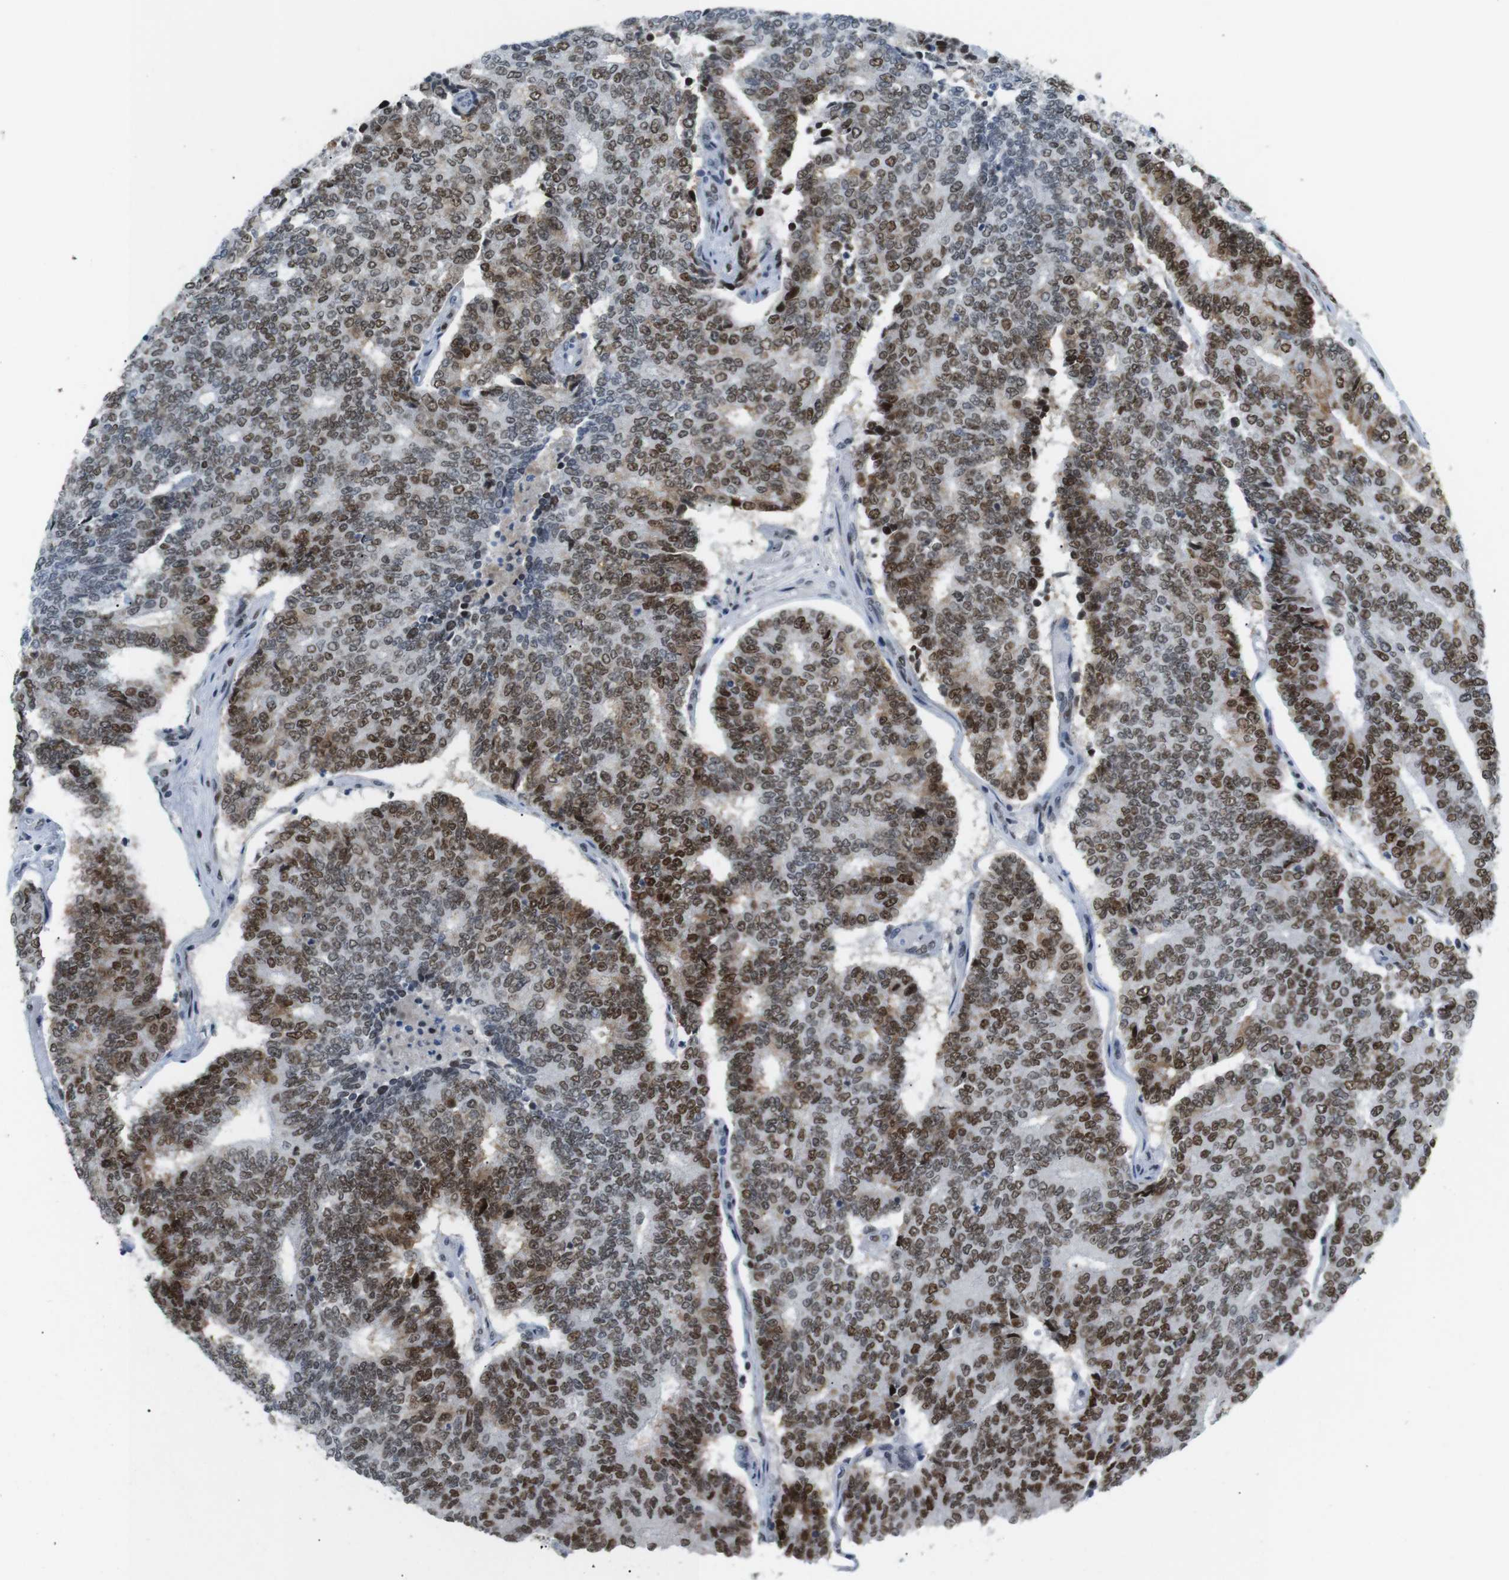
{"staining": {"intensity": "strong", "quantity": ">75%", "location": "nuclear"}, "tissue": "prostate cancer", "cell_type": "Tumor cells", "image_type": "cancer", "snomed": [{"axis": "morphology", "description": "Normal tissue, NOS"}, {"axis": "morphology", "description": "Adenocarcinoma, High grade"}, {"axis": "topography", "description": "Prostate"}, {"axis": "topography", "description": "Seminal veicle"}], "caption": "Prostate adenocarcinoma (high-grade) stained with immunohistochemistry reveals strong nuclear positivity in approximately >75% of tumor cells.", "gene": "RIOX2", "patient": {"sex": "male", "age": 55}}